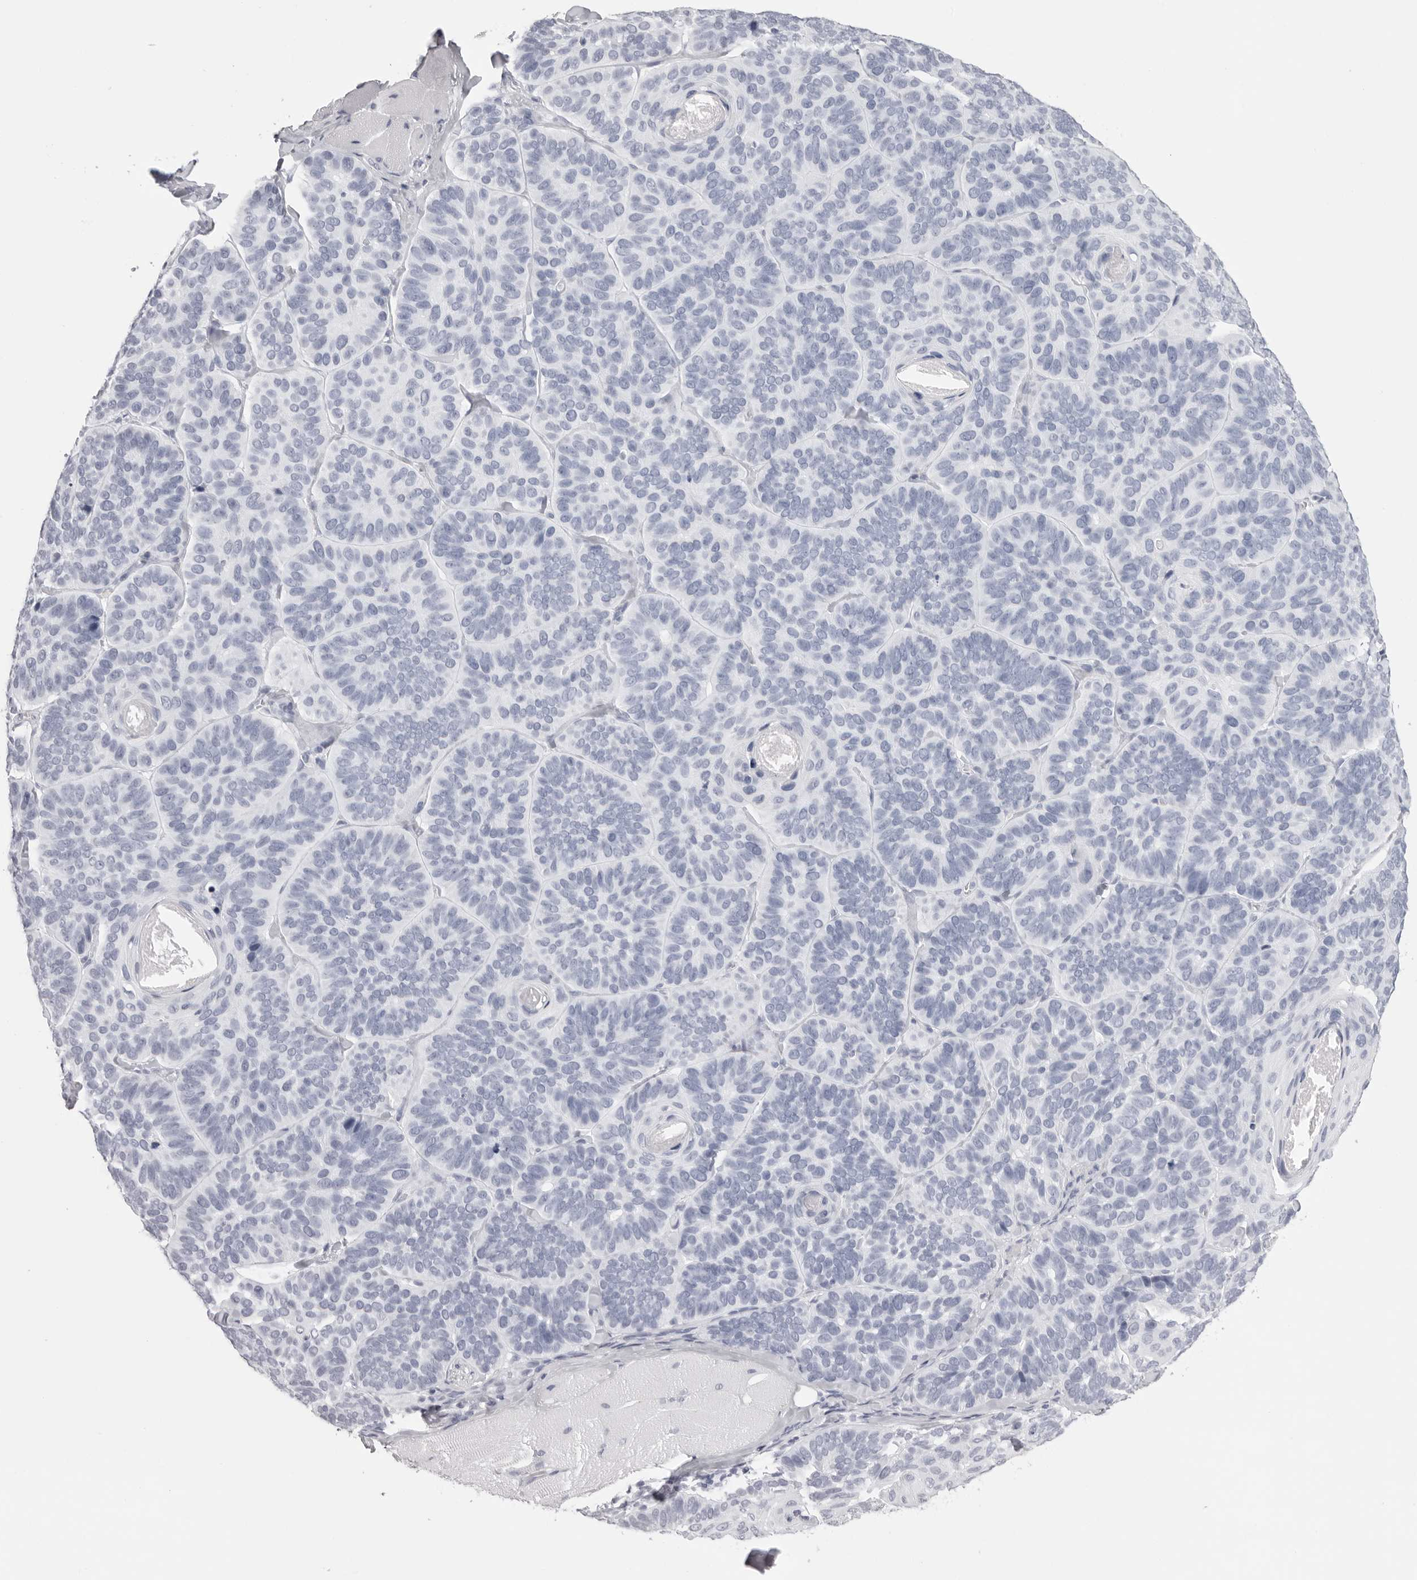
{"staining": {"intensity": "negative", "quantity": "none", "location": "none"}, "tissue": "skin cancer", "cell_type": "Tumor cells", "image_type": "cancer", "snomed": [{"axis": "morphology", "description": "Basal cell carcinoma"}, {"axis": "topography", "description": "Skin"}], "caption": "Tumor cells are negative for brown protein staining in skin cancer.", "gene": "RHO", "patient": {"sex": "male", "age": 62}}